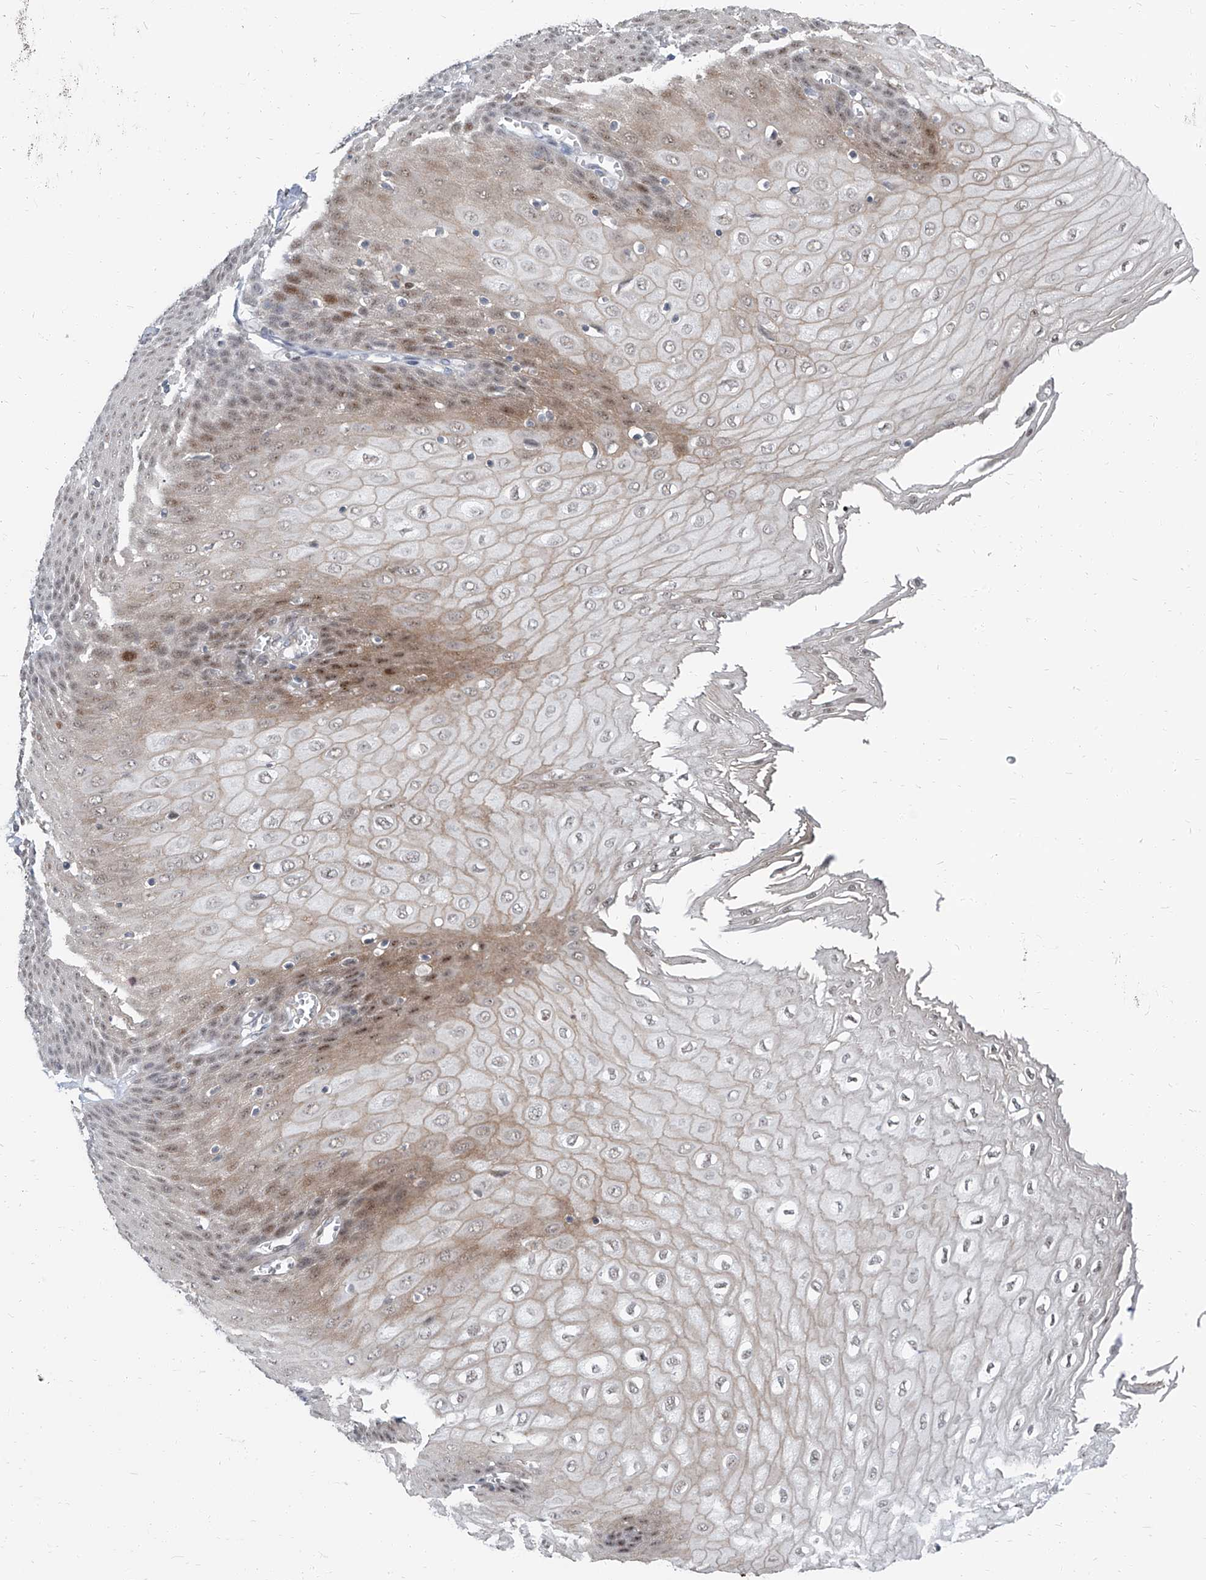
{"staining": {"intensity": "moderate", "quantity": "<25%", "location": "cytoplasmic/membranous,nuclear"}, "tissue": "esophagus", "cell_type": "Squamous epithelial cells", "image_type": "normal", "snomed": [{"axis": "morphology", "description": "Normal tissue, NOS"}, {"axis": "topography", "description": "Esophagus"}], "caption": "Esophagus stained for a protein (brown) demonstrates moderate cytoplasmic/membranous,nuclear positive expression in about <25% of squamous epithelial cells.", "gene": "TXLNB", "patient": {"sex": "male", "age": 60}}